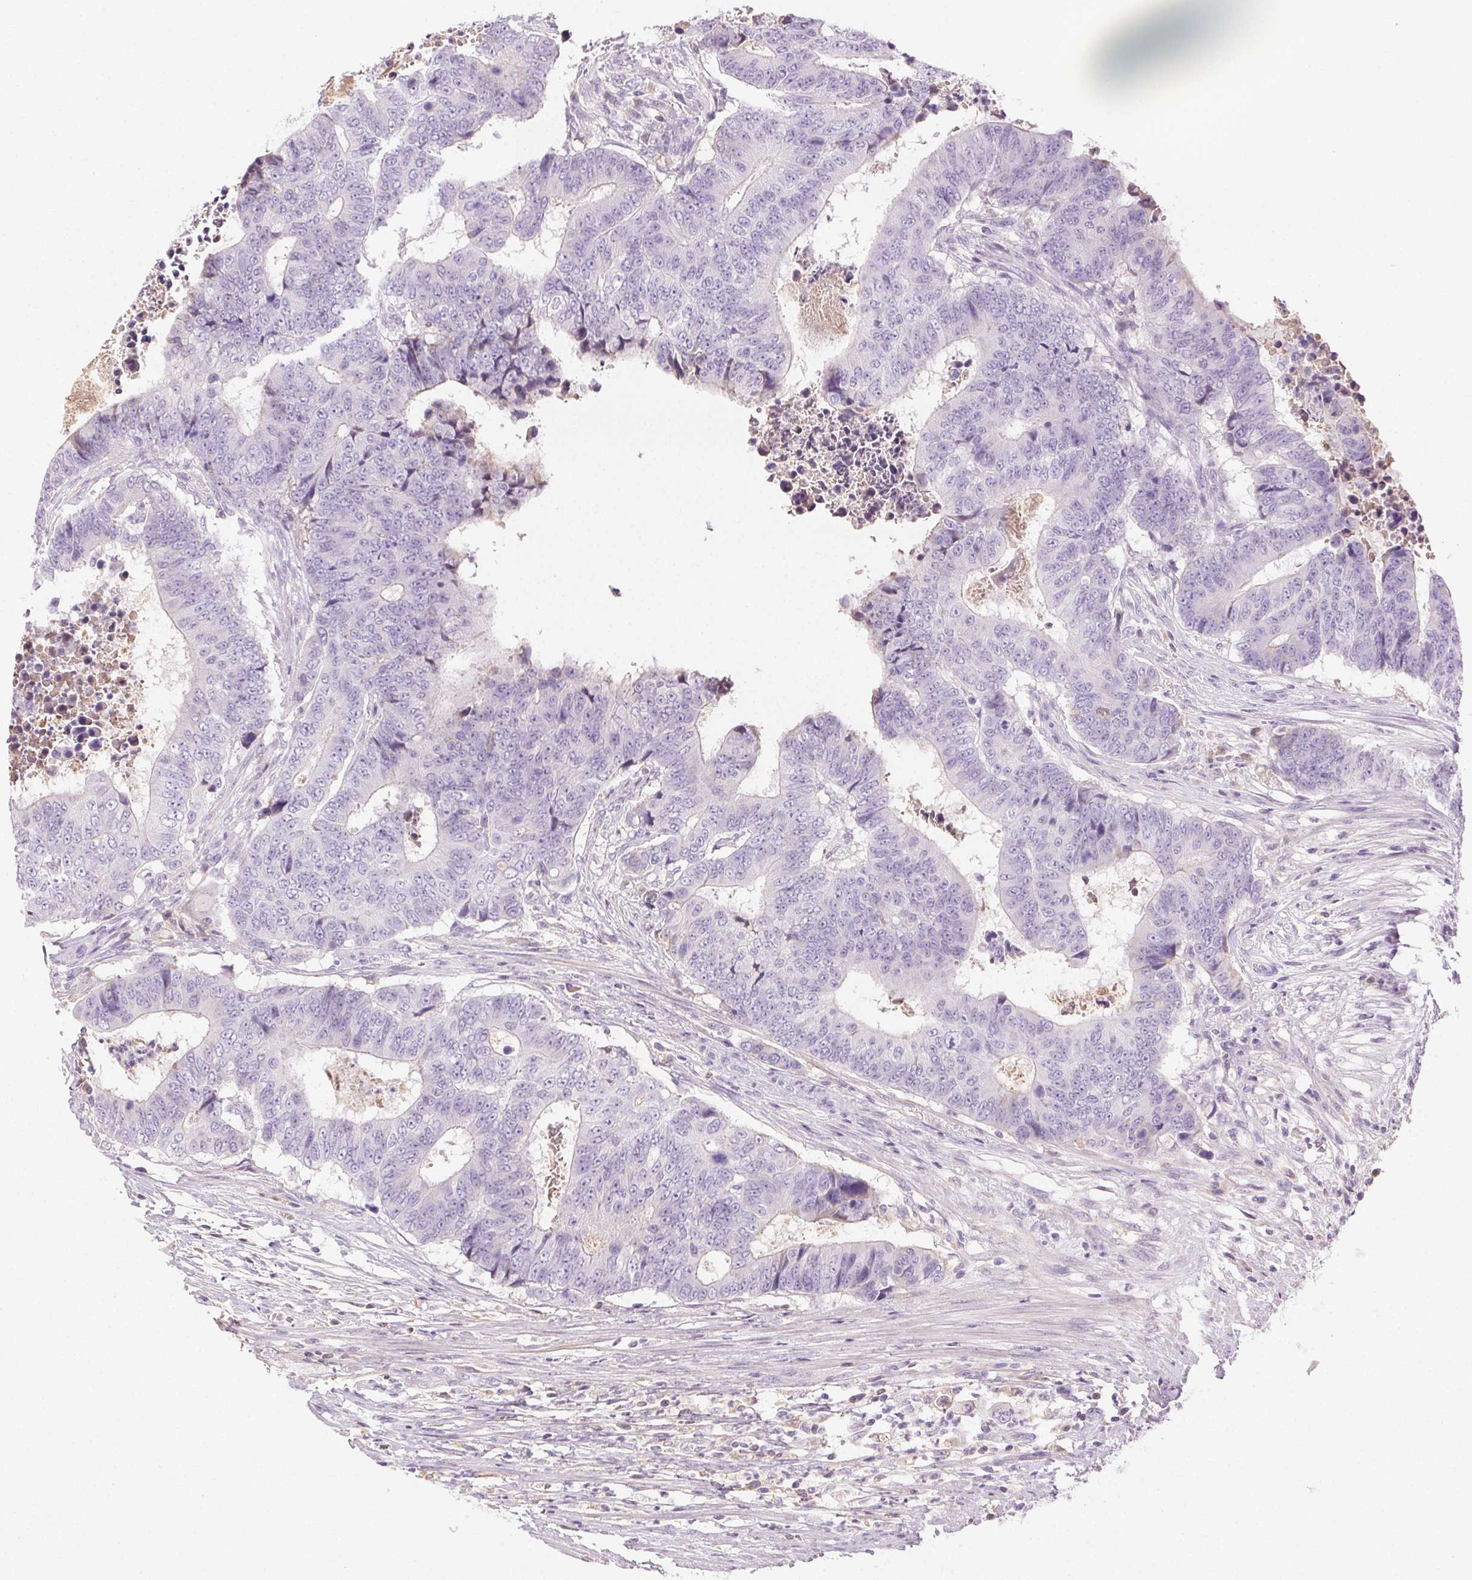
{"staining": {"intensity": "negative", "quantity": "none", "location": "none"}, "tissue": "colorectal cancer", "cell_type": "Tumor cells", "image_type": "cancer", "snomed": [{"axis": "morphology", "description": "Adenocarcinoma, NOS"}, {"axis": "topography", "description": "Colon"}], "caption": "Protein analysis of adenocarcinoma (colorectal) shows no significant expression in tumor cells.", "gene": "BPIFB2", "patient": {"sex": "female", "age": 48}}